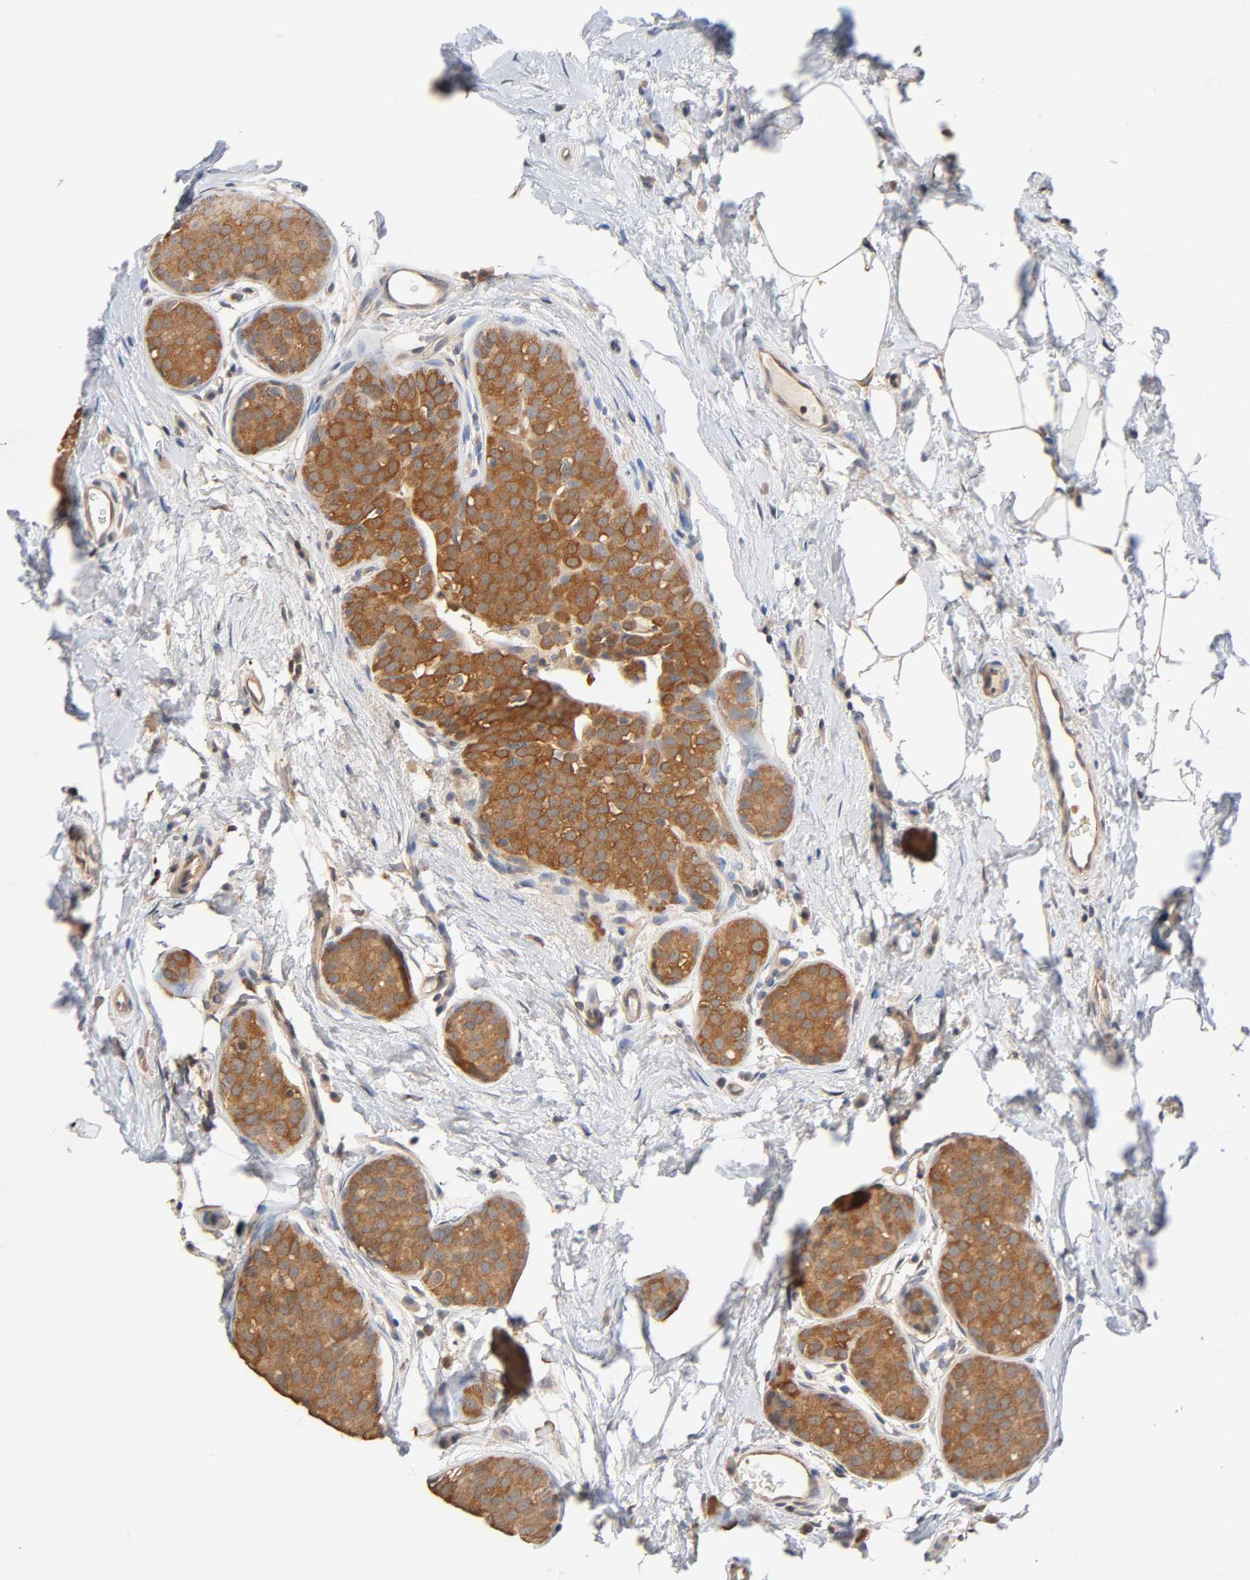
{"staining": {"intensity": "moderate", "quantity": ">75%", "location": "cytoplasmic/membranous"}, "tissue": "breast cancer", "cell_type": "Tumor cells", "image_type": "cancer", "snomed": [{"axis": "morphology", "description": "Lobular carcinoma, in situ"}, {"axis": "morphology", "description": "Lobular carcinoma"}, {"axis": "topography", "description": "Breast"}], "caption": "A medium amount of moderate cytoplasmic/membranous positivity is present in about >75% of tumor cells in breast lobular carcinoma tissue.", "gene": "ALDOA", "patient": {"sex": "female", "age": 41}}